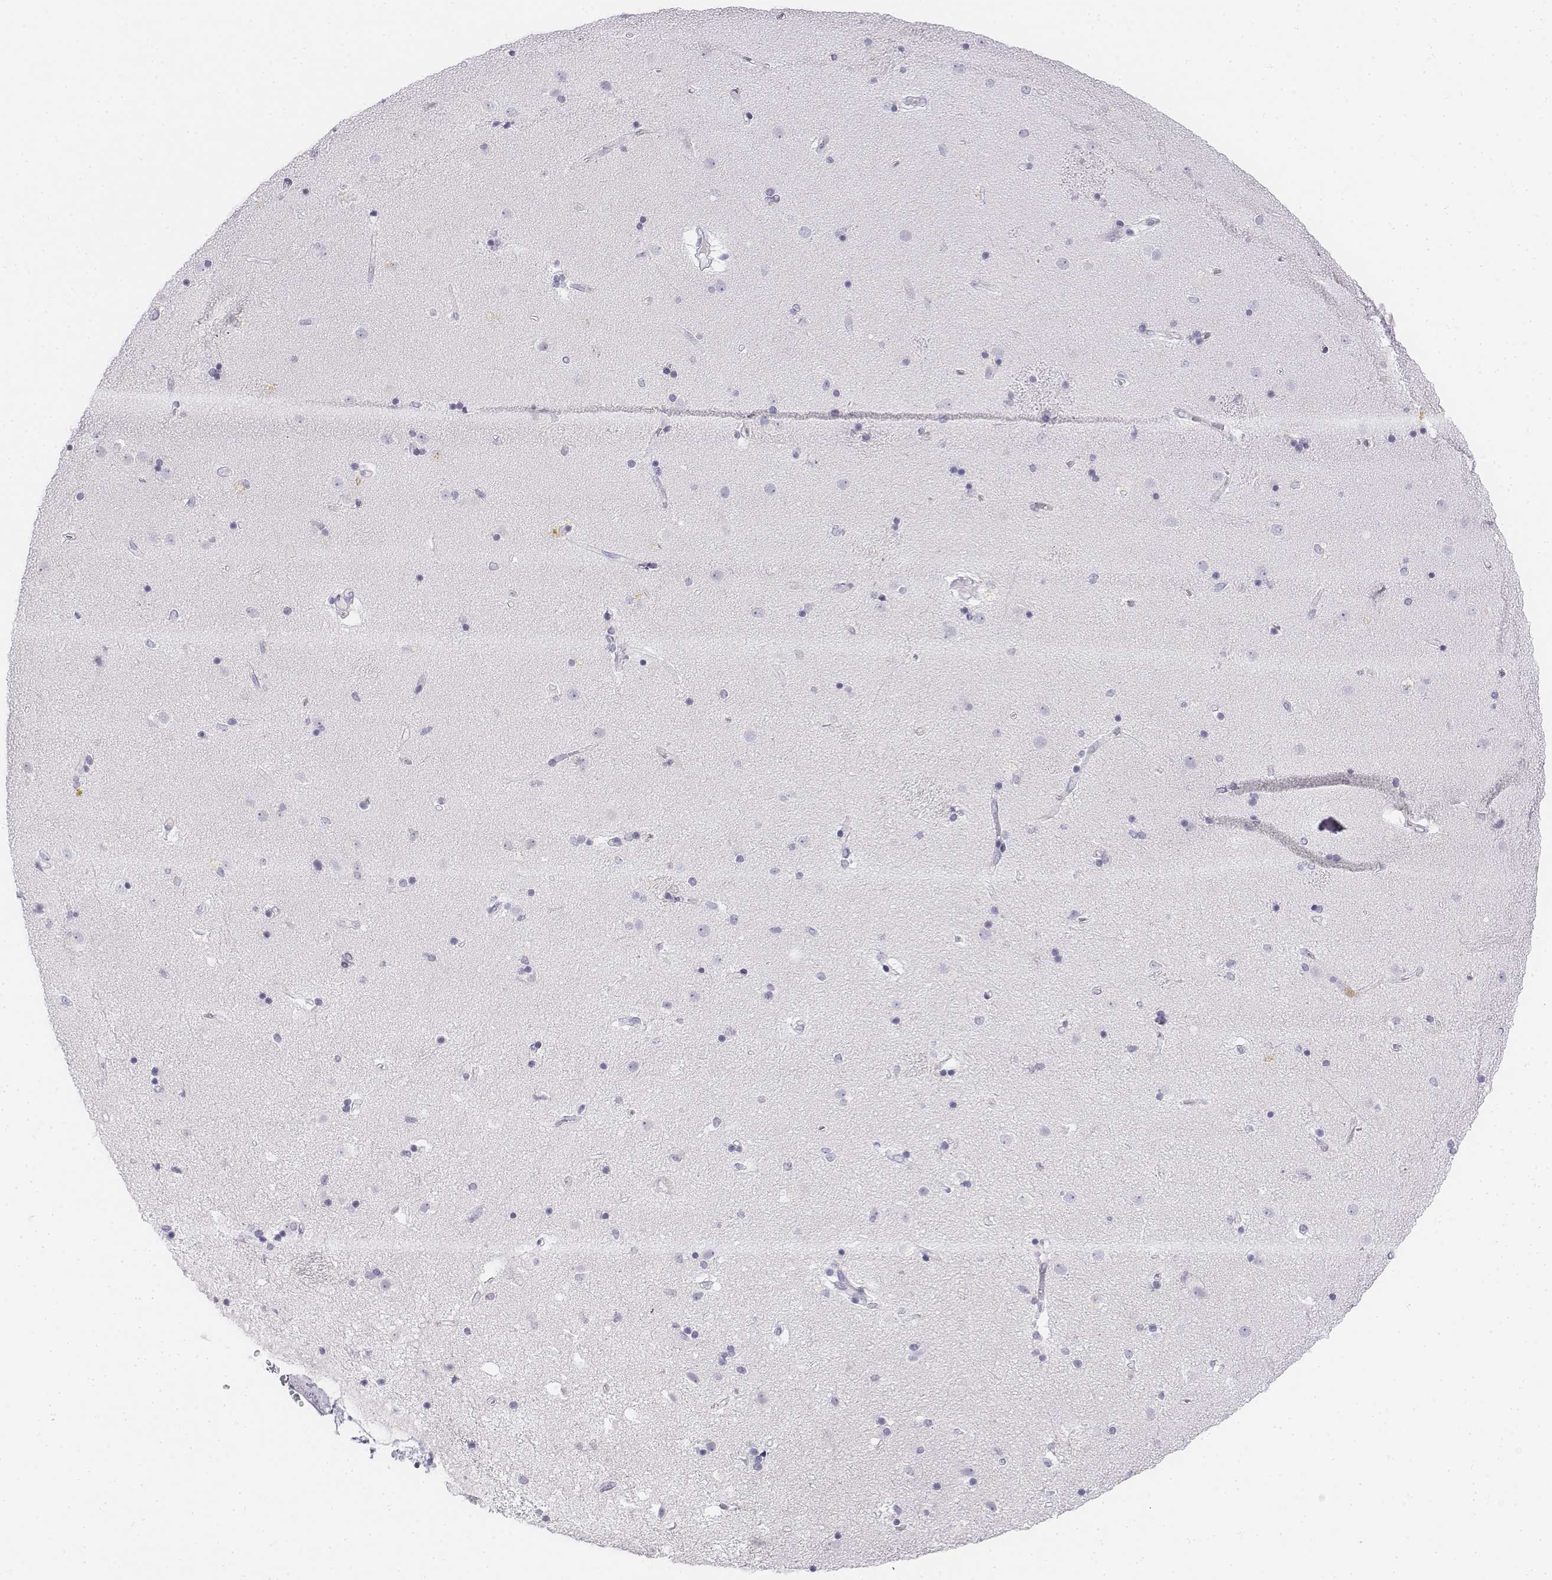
{"staining": {"intensity": "negative", "quantity": "none", "location": "none"}, "tissue": "caudate", "cell_type": "Glial cells", "image_type": "normal", "snomed": [{"axis": "morphology", "description": "Normal tissue, NOS"}, {"axis": "topography", "description": "Lateral ventricle wall"}], "caption": "This is a image of immunohistochemistry staining of benign caudate, which shows no staining in glial cells.", "gene": "UCN2", "patient": {"sex": "female", "age": 71}}